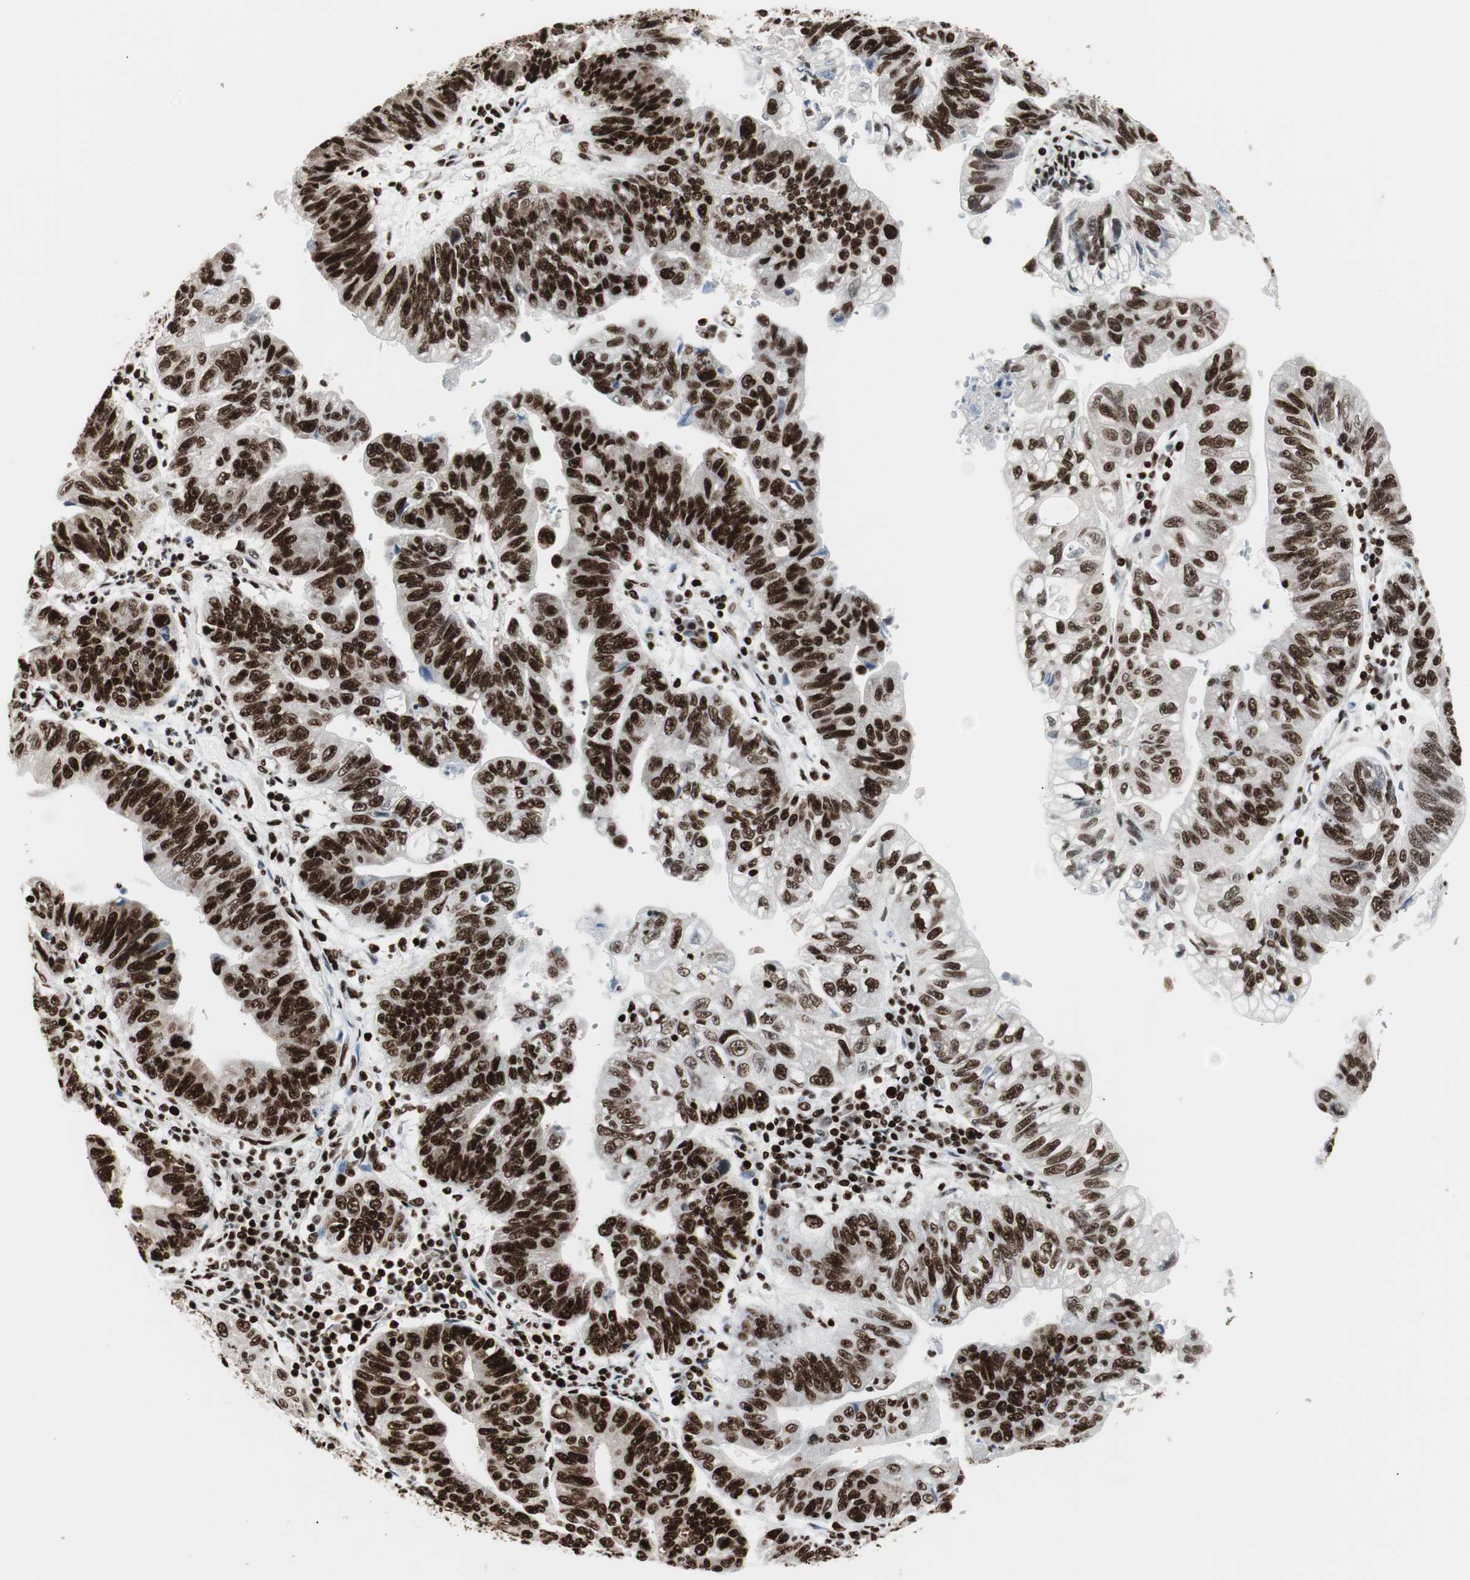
{"staining": {"intensity": "strong", "quantity": ">75%", "location": "nuclear"}, "tissue": "stomach cancer", "cell_type": "Tumor cells", "image_type": "cancer", "snomed": [{"axis": "morphology", "description": "Adenocarcinoma, NOS"}, {"axis": "topography", "description": "Stomach"}], "caption": "Stomach cancer (adenocarcinoma) was stained to show a protein in brown. There is high levels of strong nuclear positivity in approximately >75% of tumor cells. (DAB IHC, brown staining for protein, blue staining for nuclei).", "gene": "MTA2", "patient": {"sex": "male", "age": 59}}